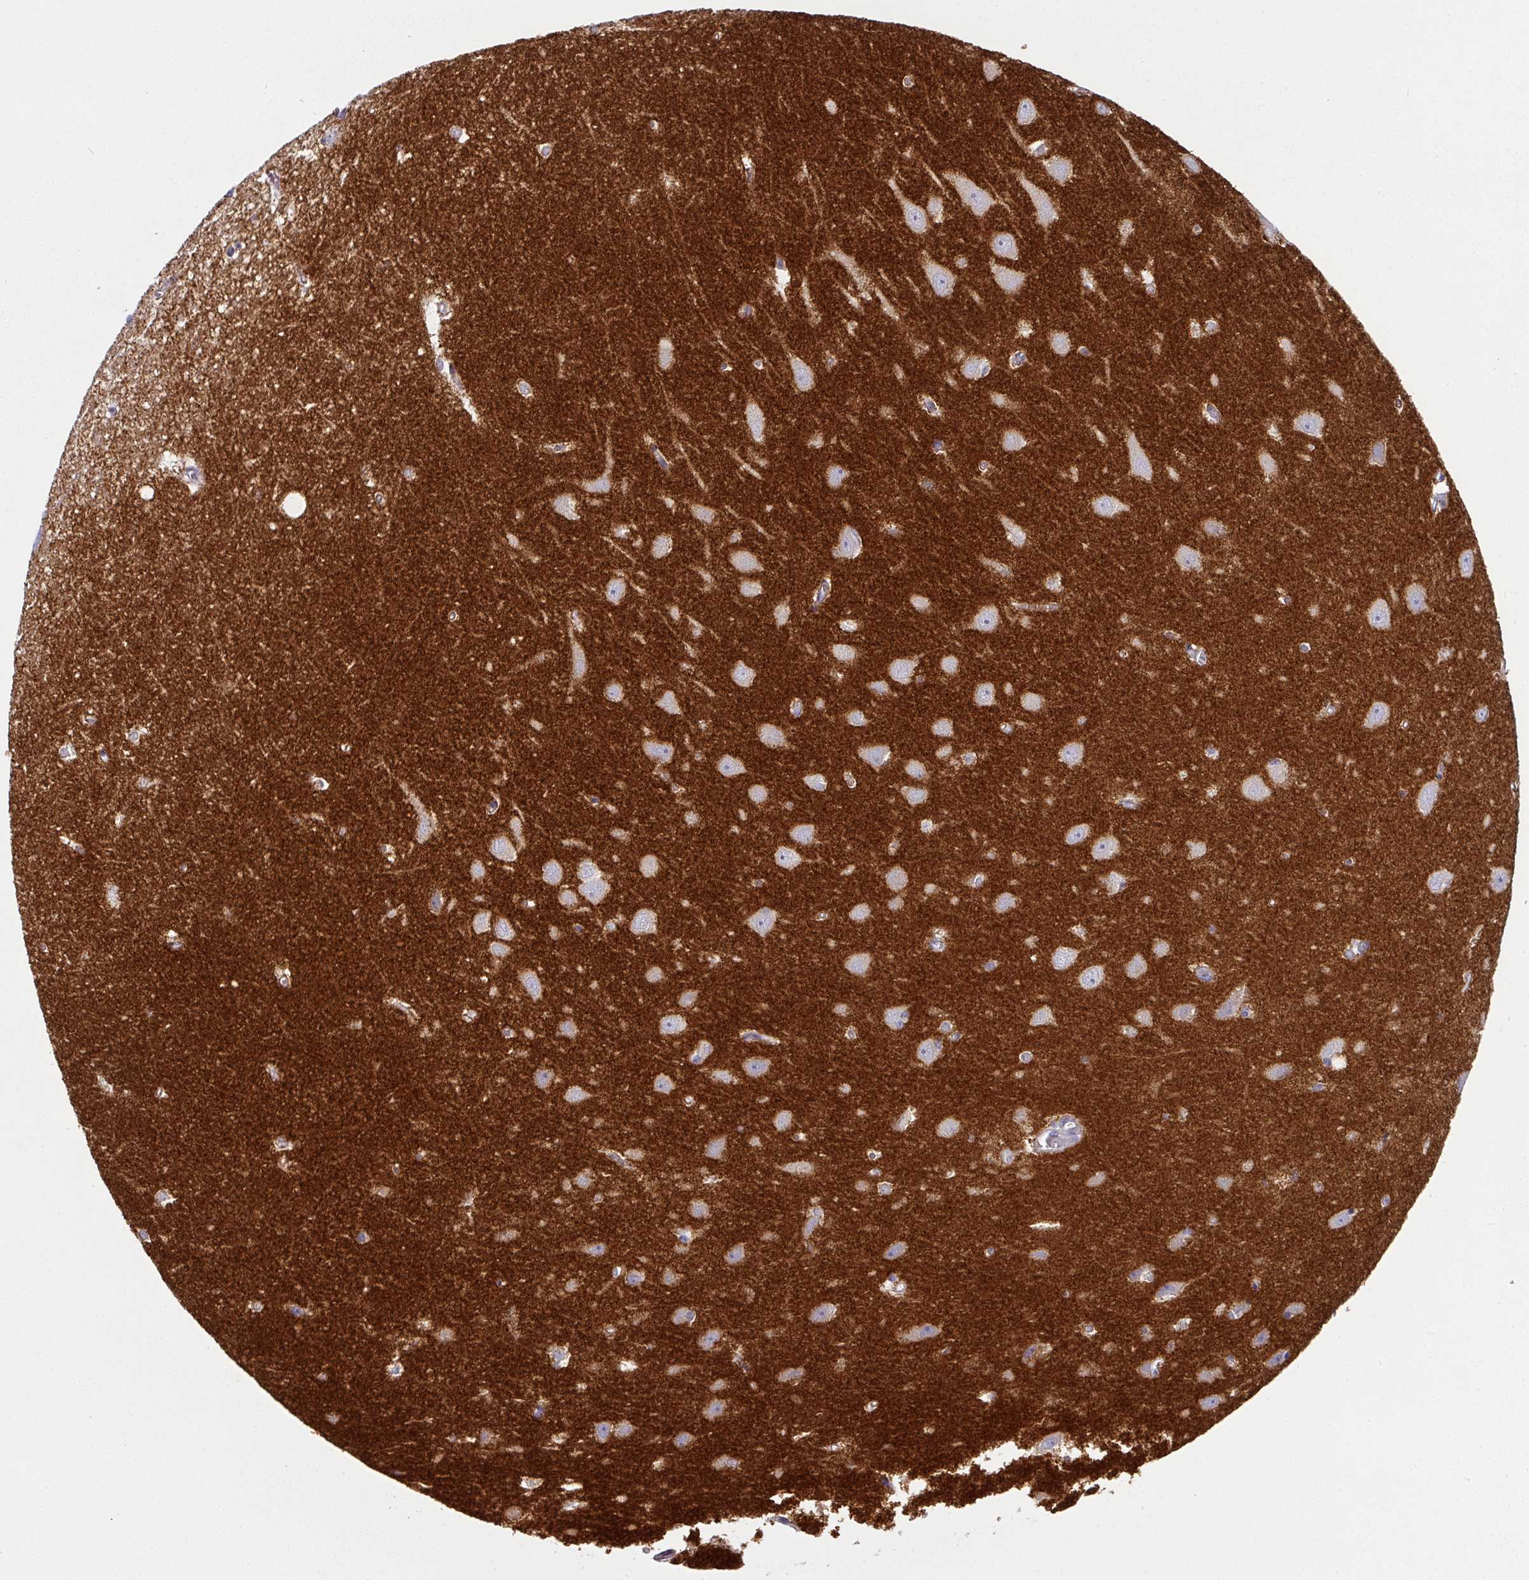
{"staining": {"intensity": "negative", "quantity": "none", "location": "none"}, "tissue": "hippocampus", "cell_type": "Glial cells", "image_type": "normal", "snomed": [{"axis": "morphology", "description": "Normal tissue, NOS"}, {"axis": "topography", "description": "Hippocampus"}], "caption": "Glial cells show no significant expression in normal hippocampus. Brightfield microscopy of immunohistochemistry (IHC) stained with DAB (brown) and hematoxylin (blue), captured at high magnification.", "gene": "SLC17A7", "patient": {"sex": "female", "age": 64}}